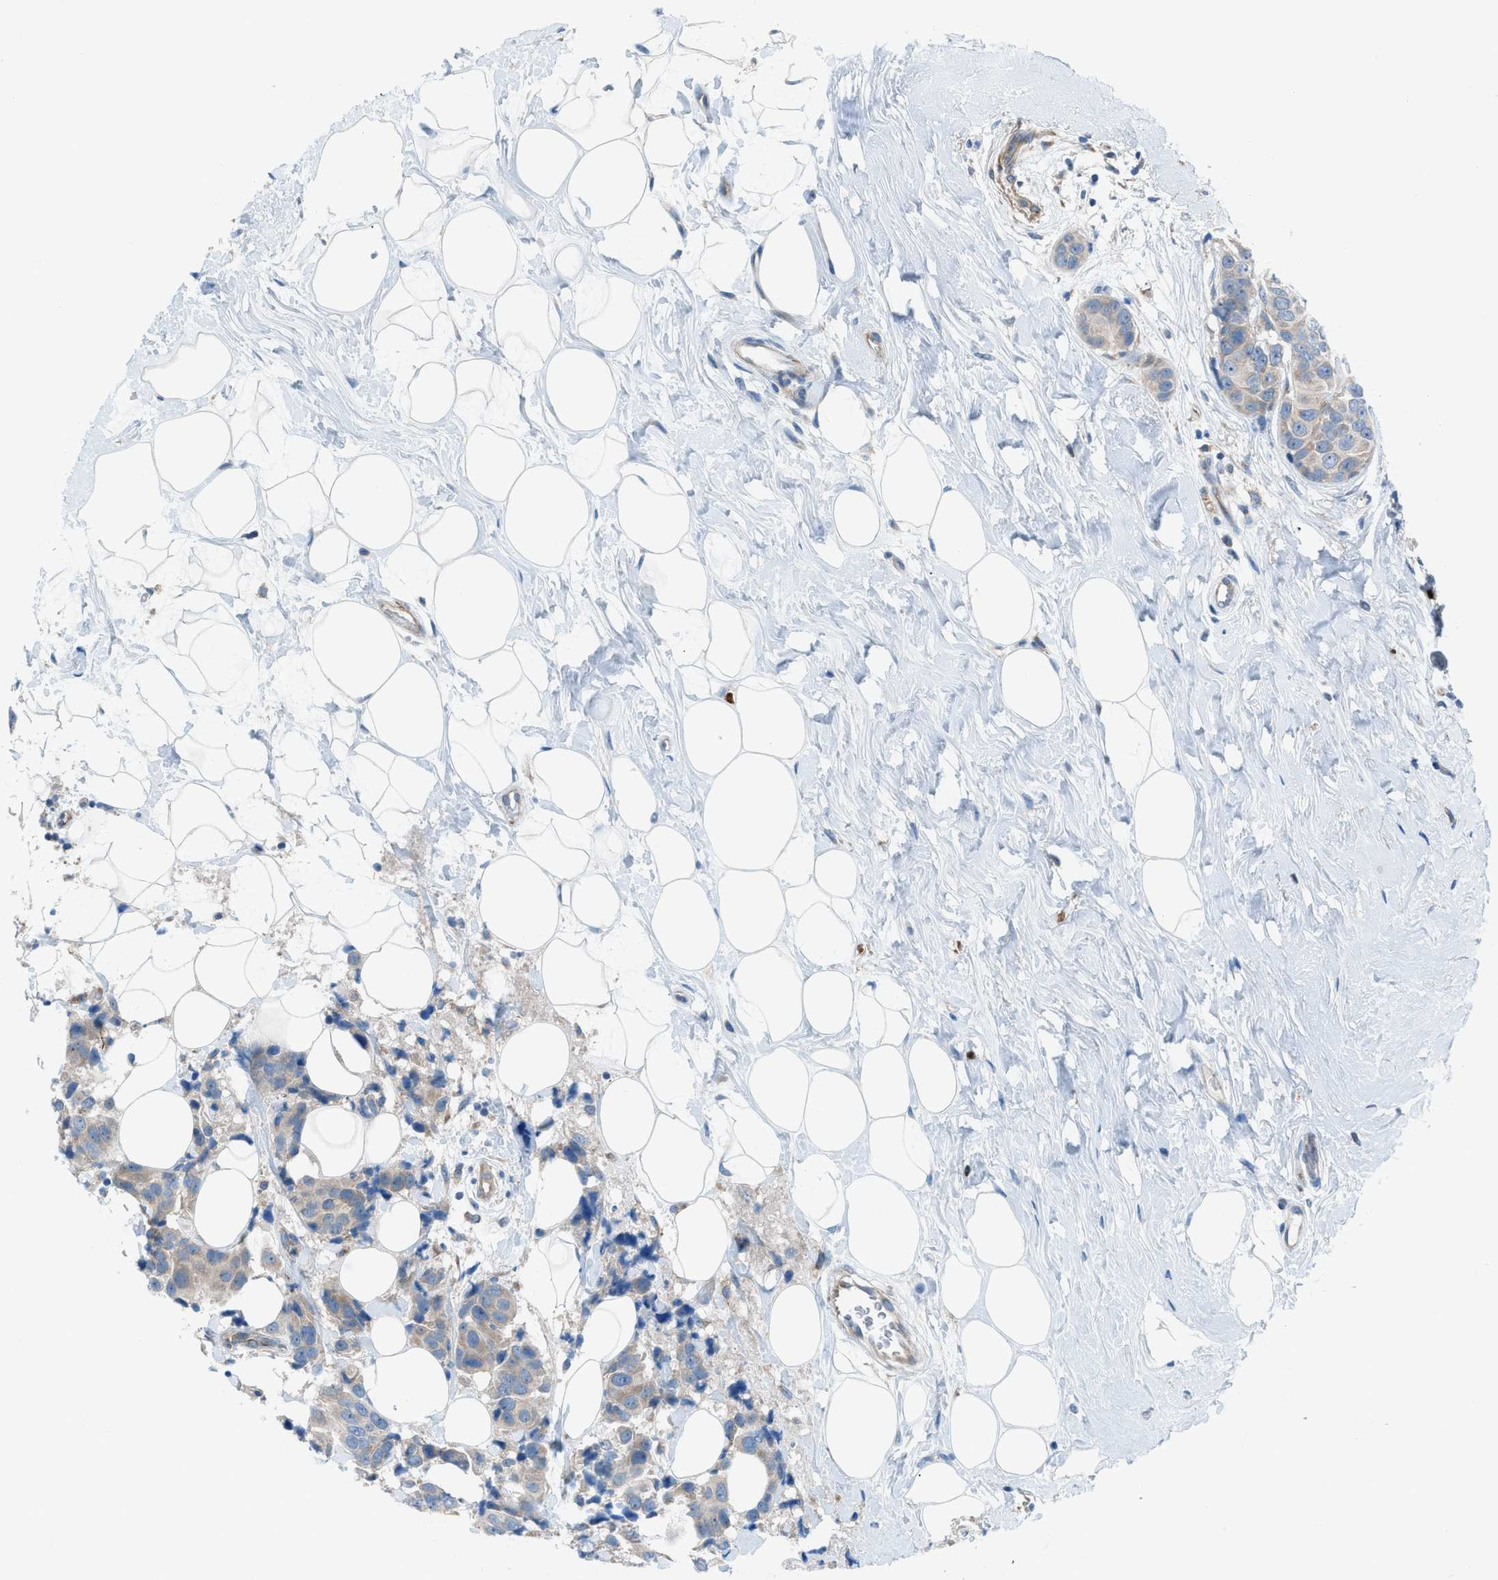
{"staining": {"intensity": "negative", "quantity": "none", "location": "none"}, "tissue": "breast cancer", "cell_type": "Tumor cells", "image_type": "cancer", "snomed": [{"axis": "morphology", "description": "Normal tissue, NOS"}, {"axis": "morphology", "description": "Duct carcinoma"}, {"axis": "topography", "description": "Breast"}], "caption": "A photomicrograph of breast cancer (intraductal carcinoma) stained for a protein displays no brown staining in tumor cells.", "gene": "HEG1", "patient": {"sex": "female", "age": 39}}